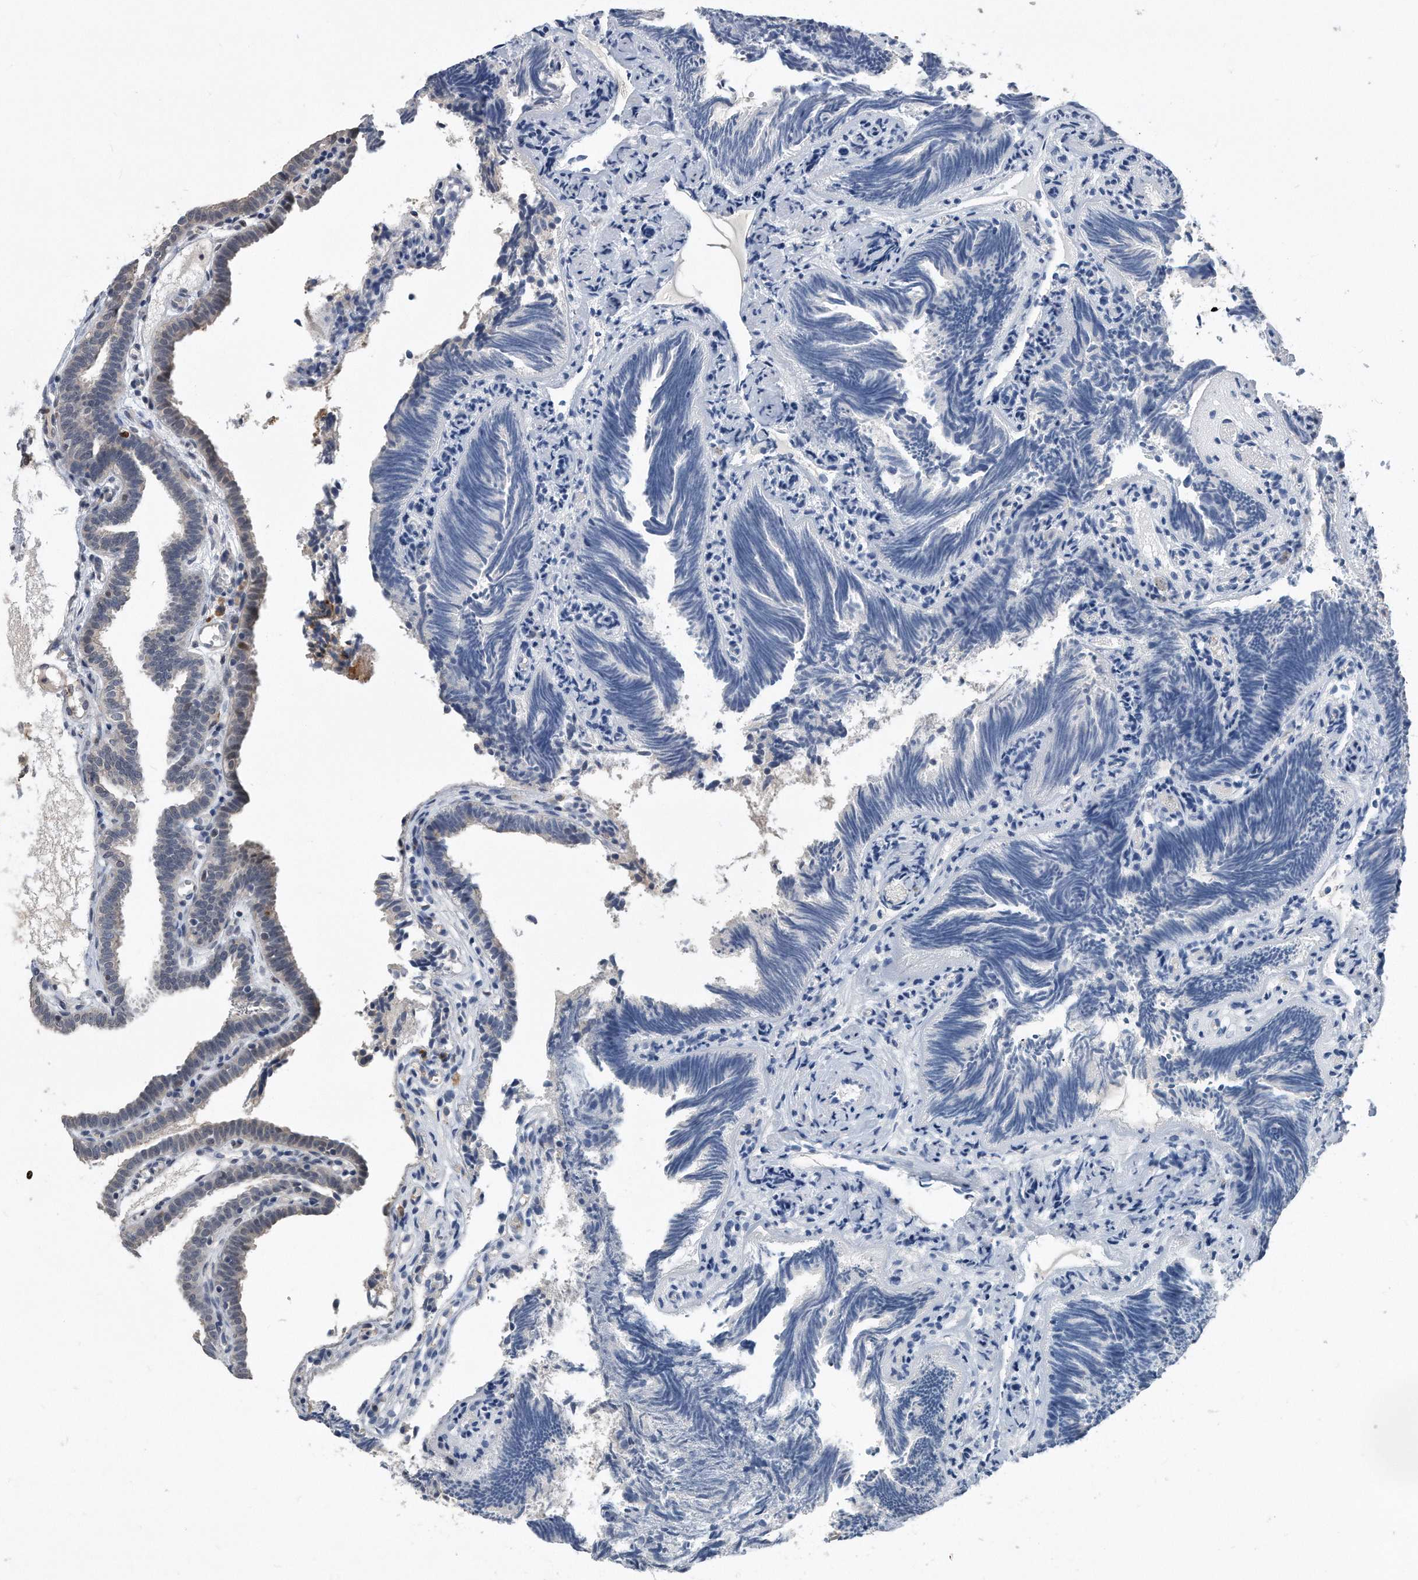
{"staining": {"intensity": "strong", "quantity": "<25%", "location": "nuclear"}, "tissue": "fallopian tube", "cell_type": "Glandular cells", "image_type": "normal", "snomed": [{"axis": "morphology", "description": "Normal tissue, NOS"}, {"axis": "topography", "description": "Fallopian tube"}], "caption": "Protein staining of benign fallopian tube reveals strong nuclear positivity in about <25% of glandular cells.", "gene": "PCNA", "patient": {"sex": "female", "age": 39}}